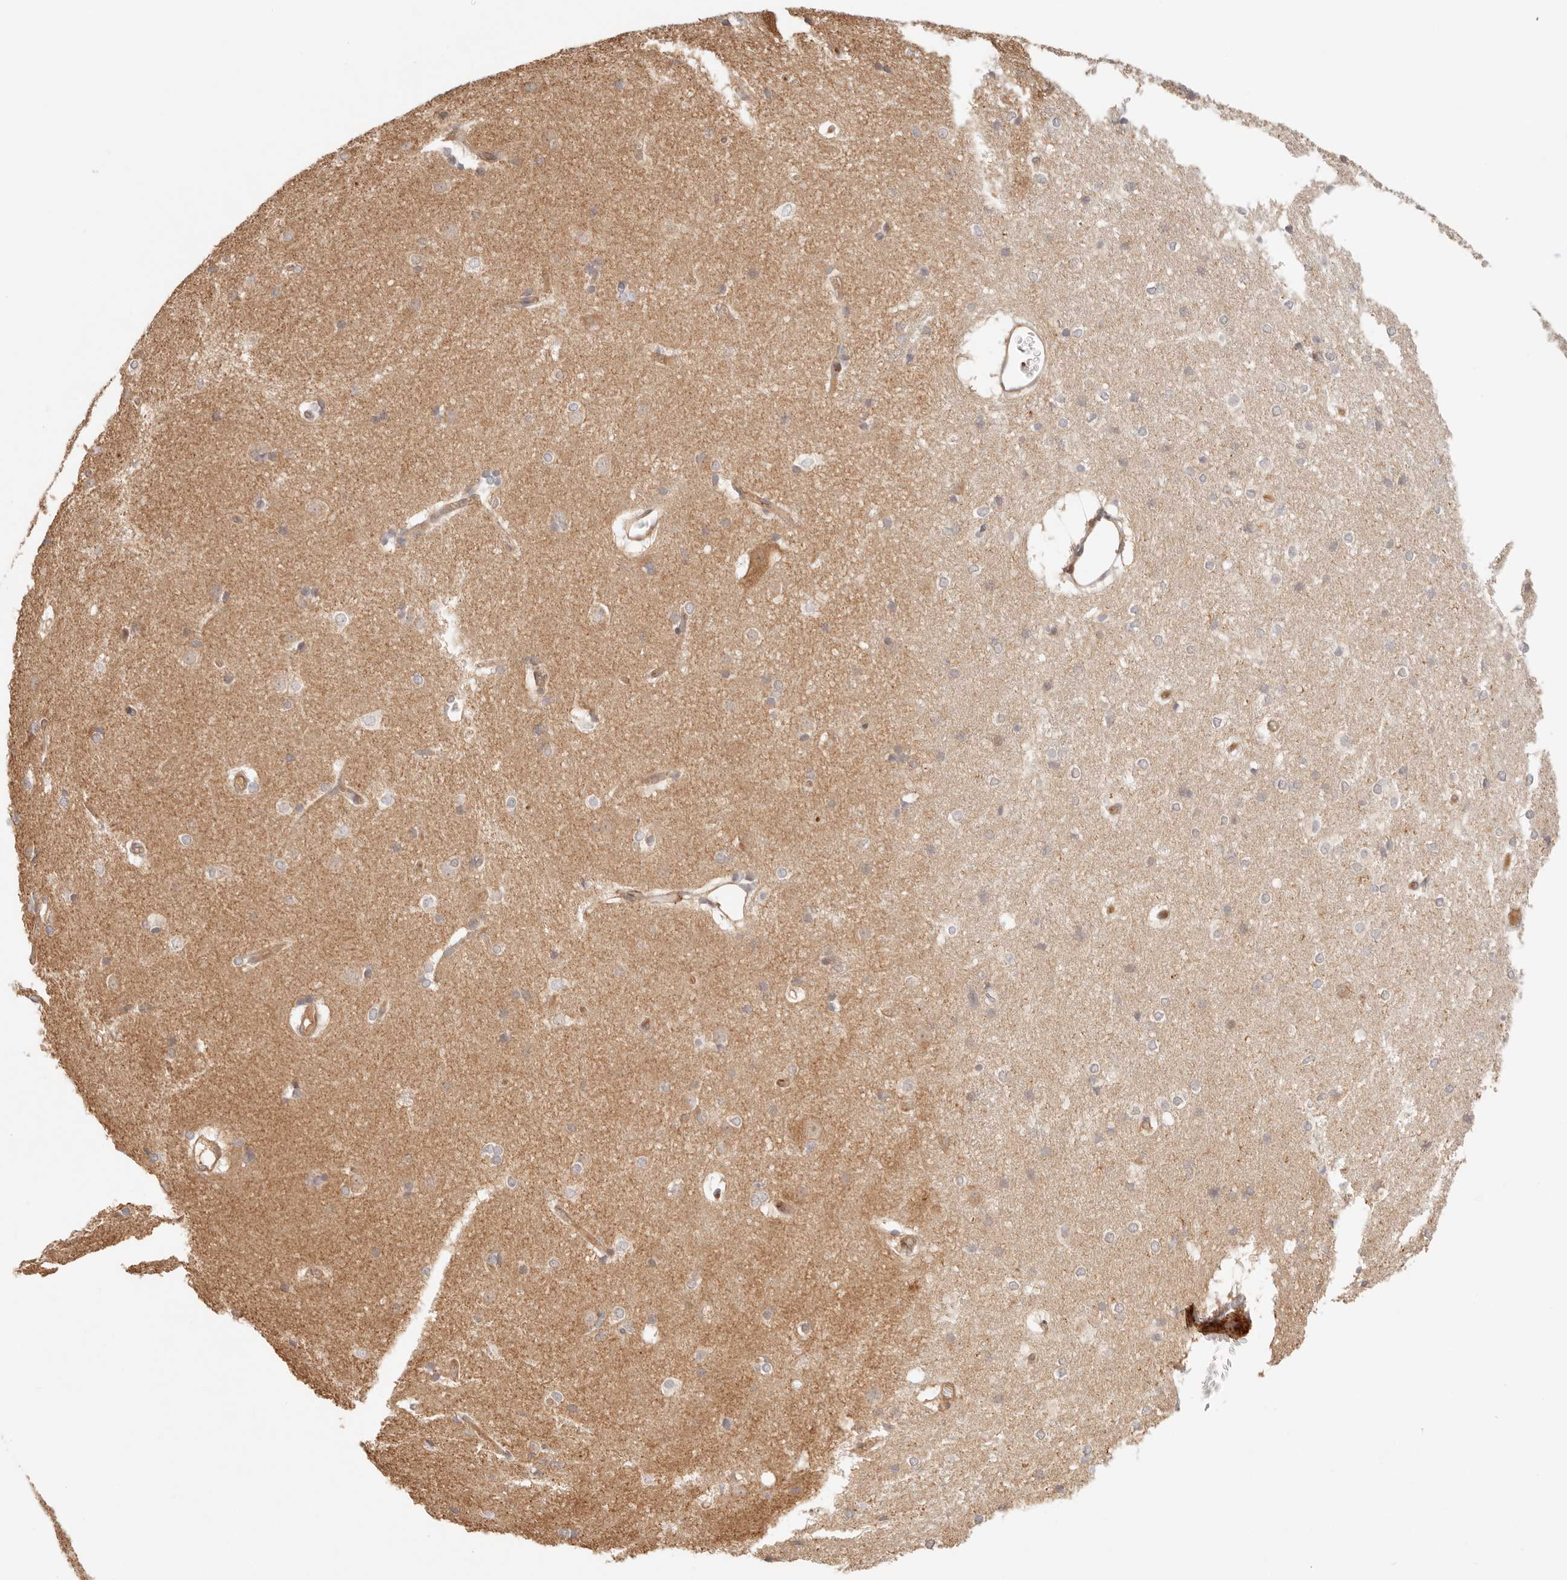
{"staining": {"intensity": "negative", "quantity": "none", "location": "none"}, "tissue": "caudate", "cell_type": "Glial cells", "image_type": "normal", "snomed": [{"axis": "morphology", "description": "Normal tissue, NOS"}, {"axis": "topography", "description": "Lateral ventricle wall"}], "caption": "IHC photomicrograph of unremarkable human caudate stained for a protein (brown), which displays no expression in glial cells.", "gene": "IL1R2", "patient": {"sex": "female", "age": 19}}